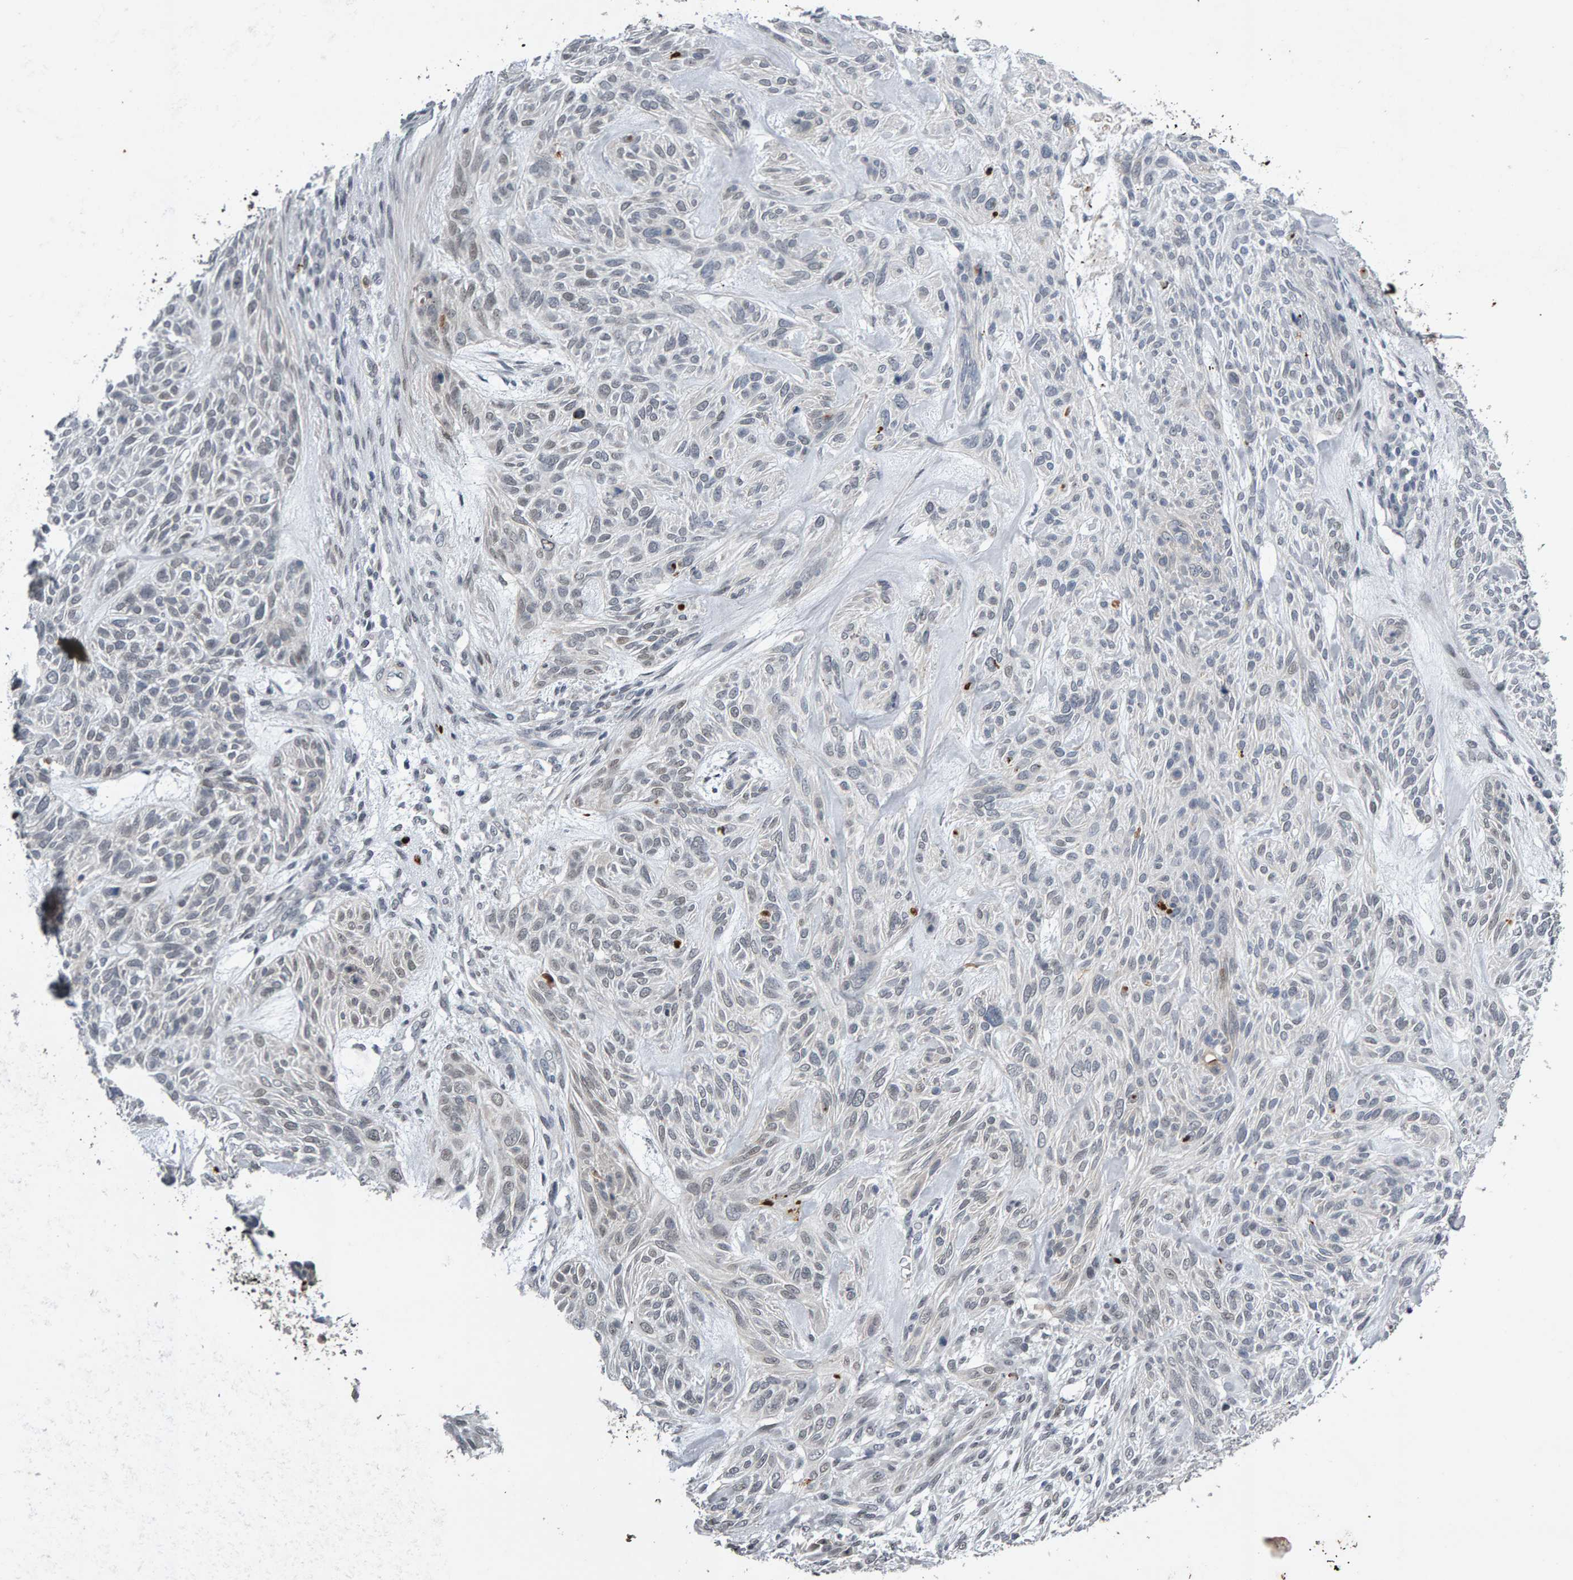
{"staining": {"intensity": "negative", "quantity": "none", "location": "none"}, "tissue": "skin cancer", "cell_type": "Tumor cells", "image_type": "cancer", "snomed": [{"axis": "morphology", "description": "Basal cell carcinoma"}, {"axis": "topography", "description": "Skin"}], "caption": "An immunohistochemistry (IHC) histopathology image of skin cancer is shown. There is no staining in tumor cells of skin cancer.", "gene": "IPO8", "patient": {"sex": "male", "age": 55}}